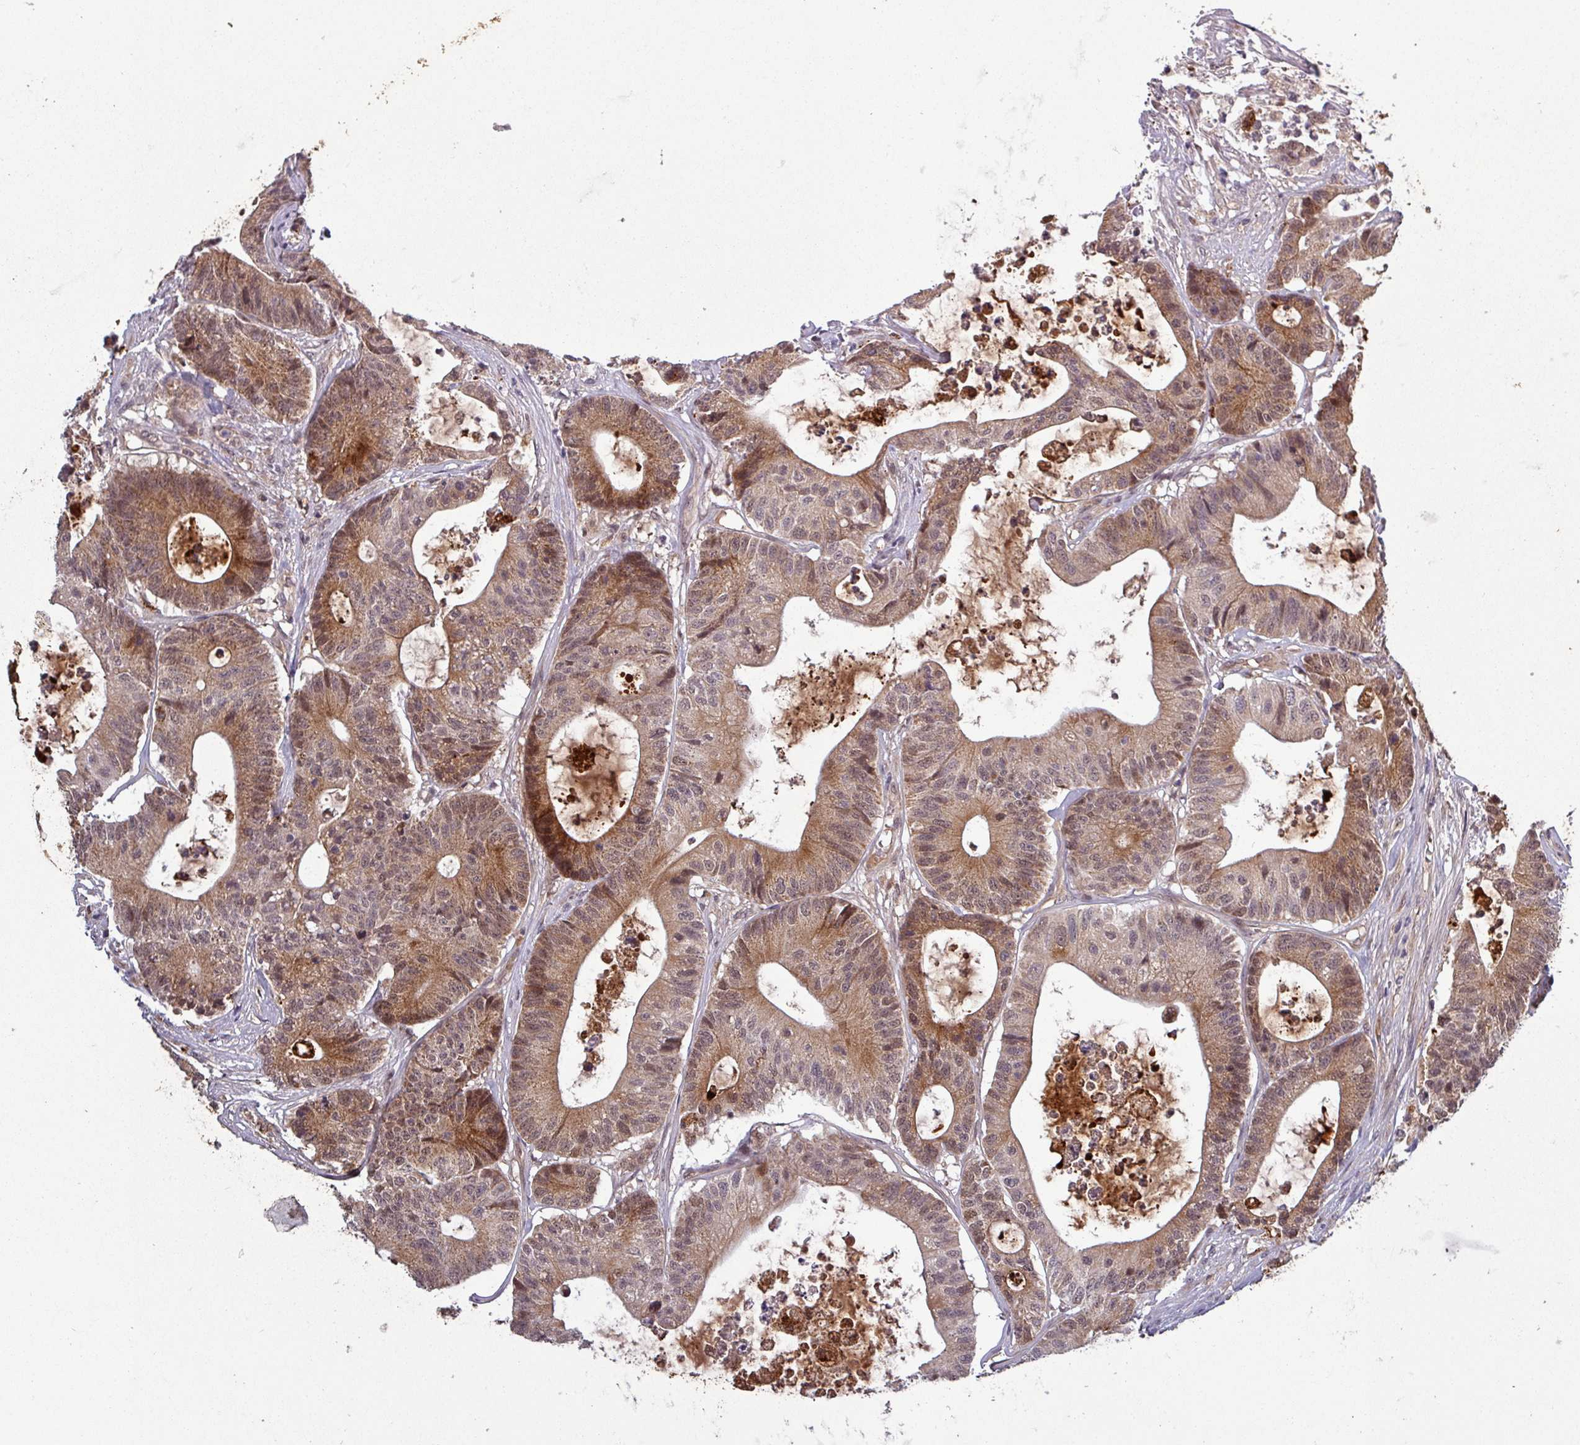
{"staining": {"intensity": "strong", "quantity": "25%-75%", "location": "cytoplasmic/membranous,nuclear"}, "tissue": "colorectal cancer", "cell_type": "Tumor cells", "image_type": "cancer", "snomed": [{"axis": "morphology", "description": "Adenocarcinoma, NOS"}, {"axis": "topography", "description": "Colon"}], "caption": "IHC of colorectal cancer reveals high levels of strong cytoplasmic/membranous and nuclear expression in about 25%-75% of tumor cells.", "gene": "PUS1", "patient": {"sex": "female", "age": 84}}